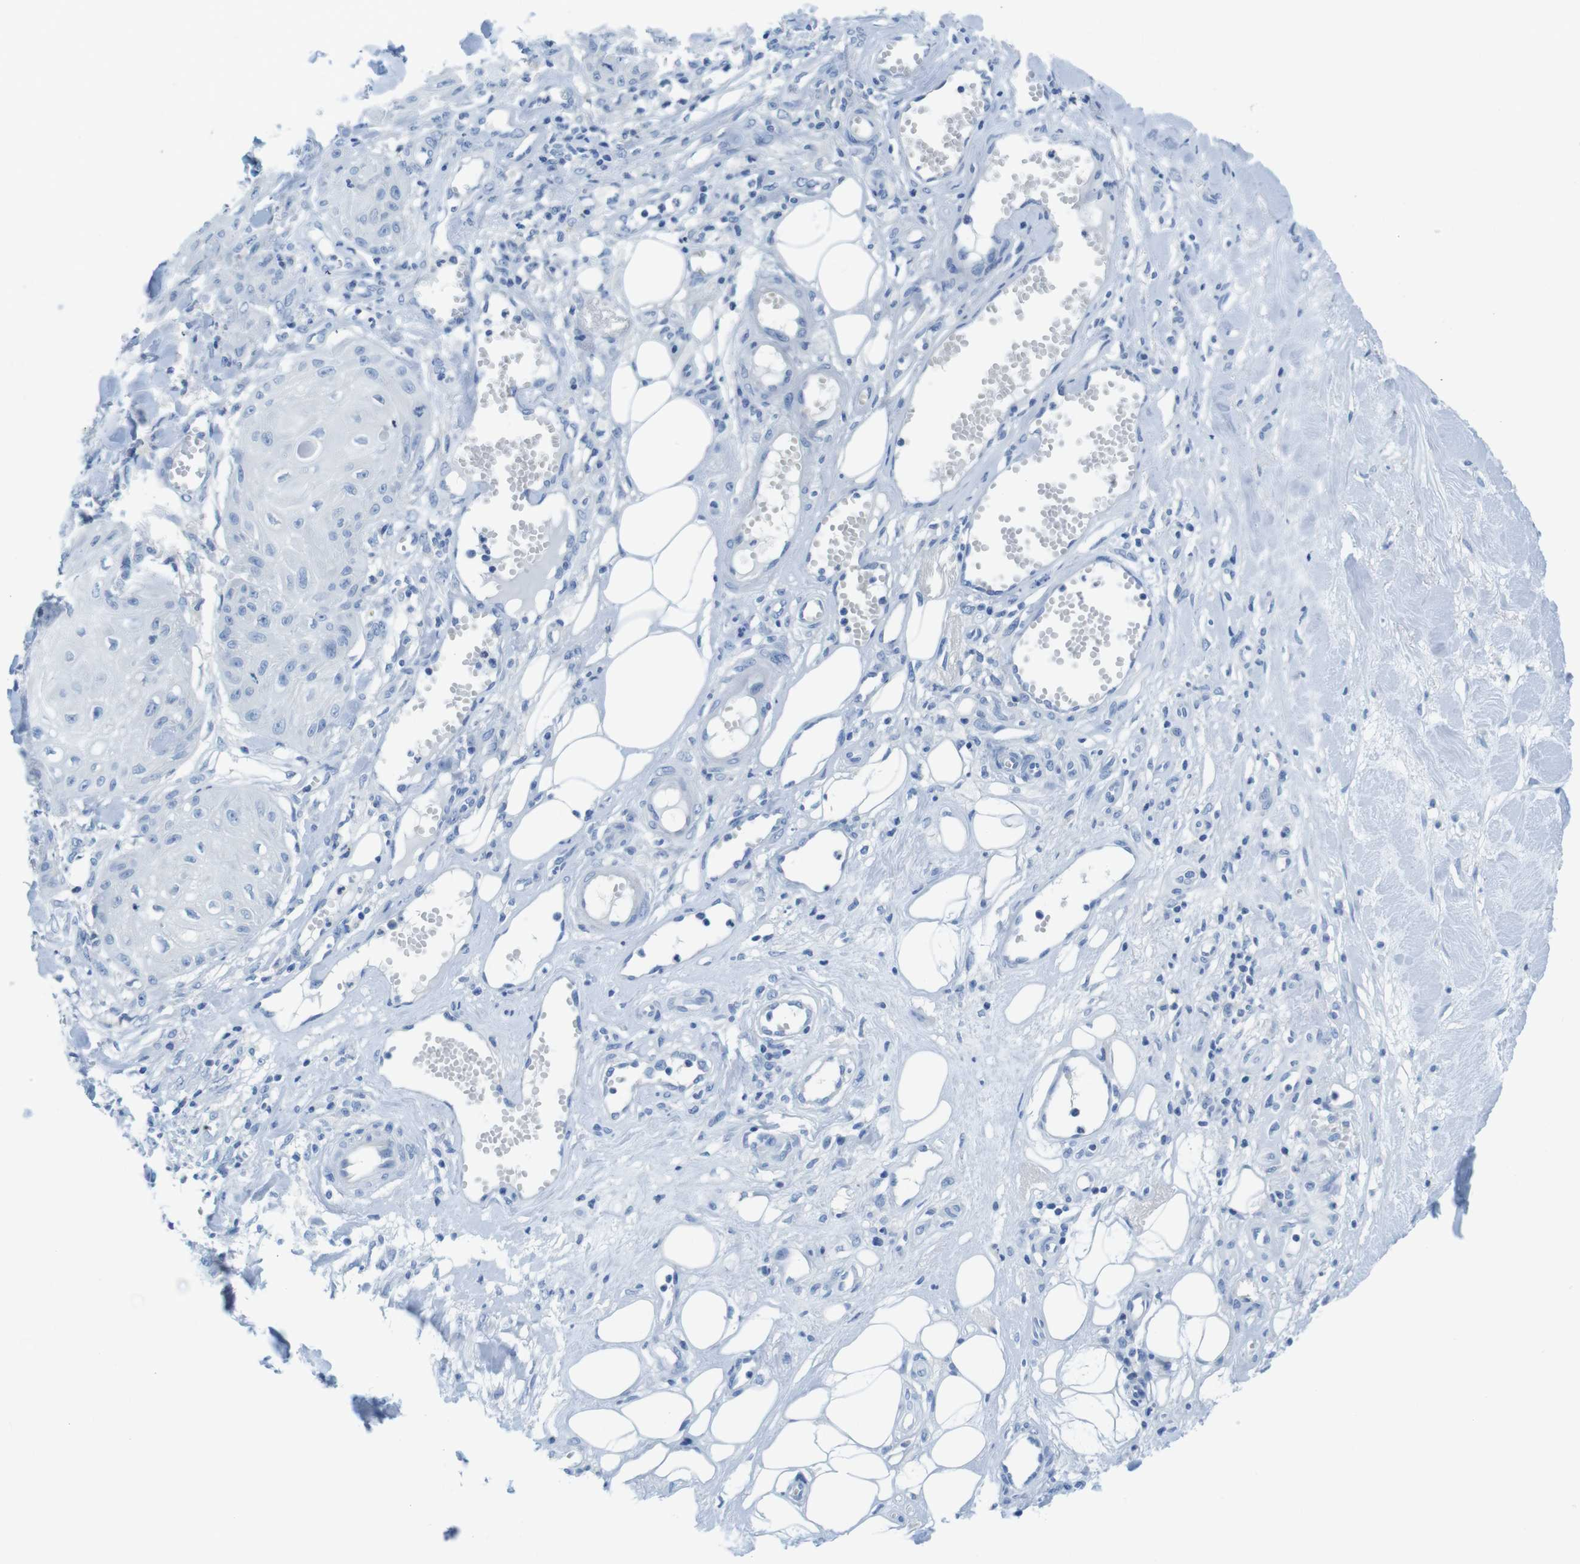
{"staining": {"intensity": "negative", "quantity": "none", "location": "none"}, "tissue": "skin cancer", "cell_type": "Tumor cells", "image_type": "cancer", "snomed": [{"axis": "morphology", "description": "Squamous cell carcinoma, NOS"}, {"axis": "topography", "description": "Skin"}], "caption": "IHC image of squamous cell carcinoma (skin) stained for a protein (brown), which displays no expression in tumor cells.", "gene": "ASIC5", "patient": {"sex": "male", "age": 74}}